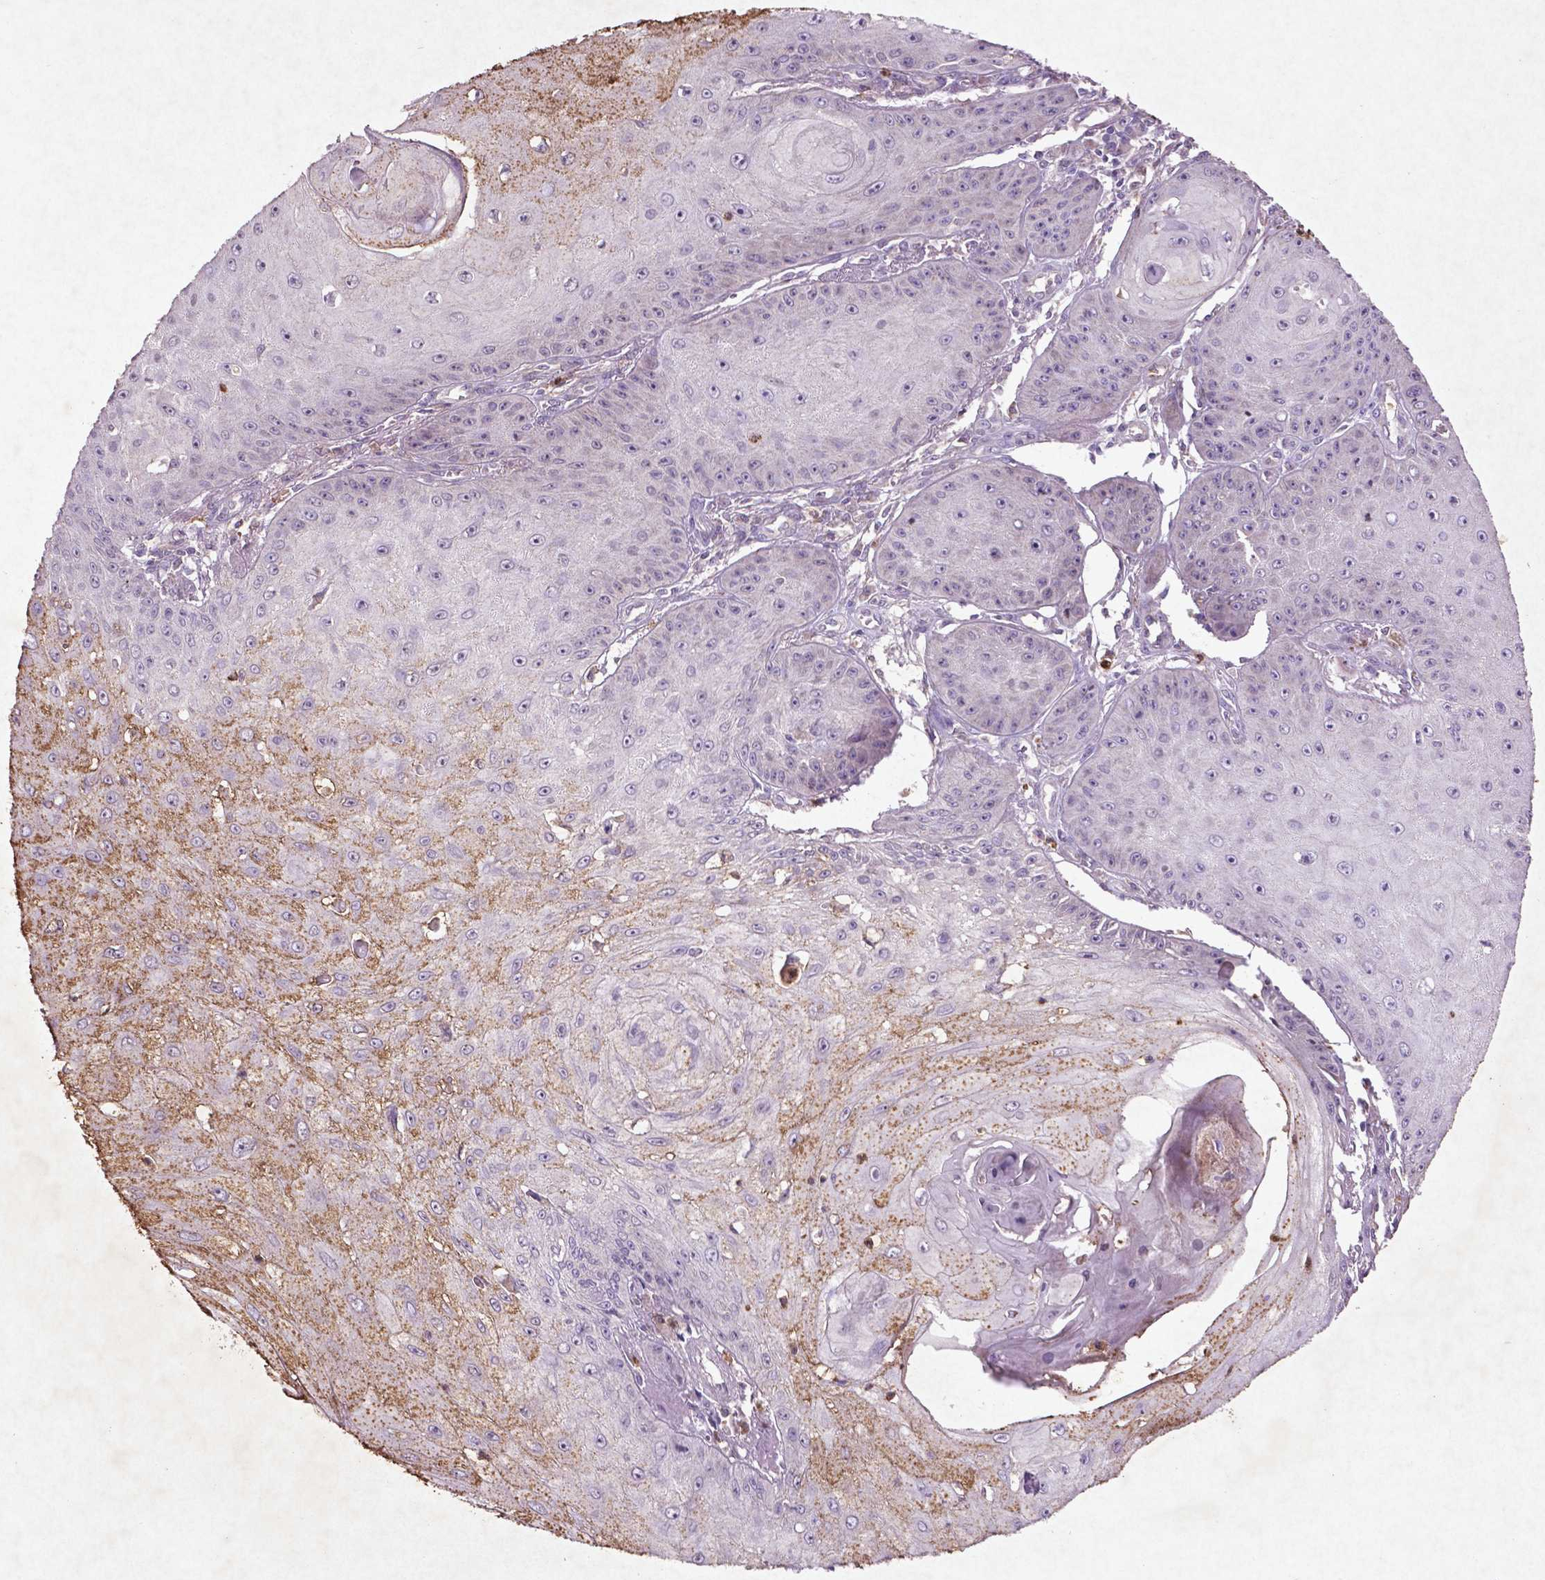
{"staining": {"intensity": "moderate", "quantity": "<25%", "location": "cytoplasmic/membranous"}, "tissue": "skin cancer", "cell_type": "Tumor cells", "image_type": "cancer", "snomed": [{"axis": "morphology", "description": "Squamous cell carcinoma, NOS"}, {"axis": "topography", "description": "Skin"}], "caption": "Skin cancer was stained to show a protein in brown. There is low levels of moderate cytoplasmic/membranous positivity in about <25% of tumor cells.", "gene": "MTOR", "patient": {"sex": "male", "age": 70}}